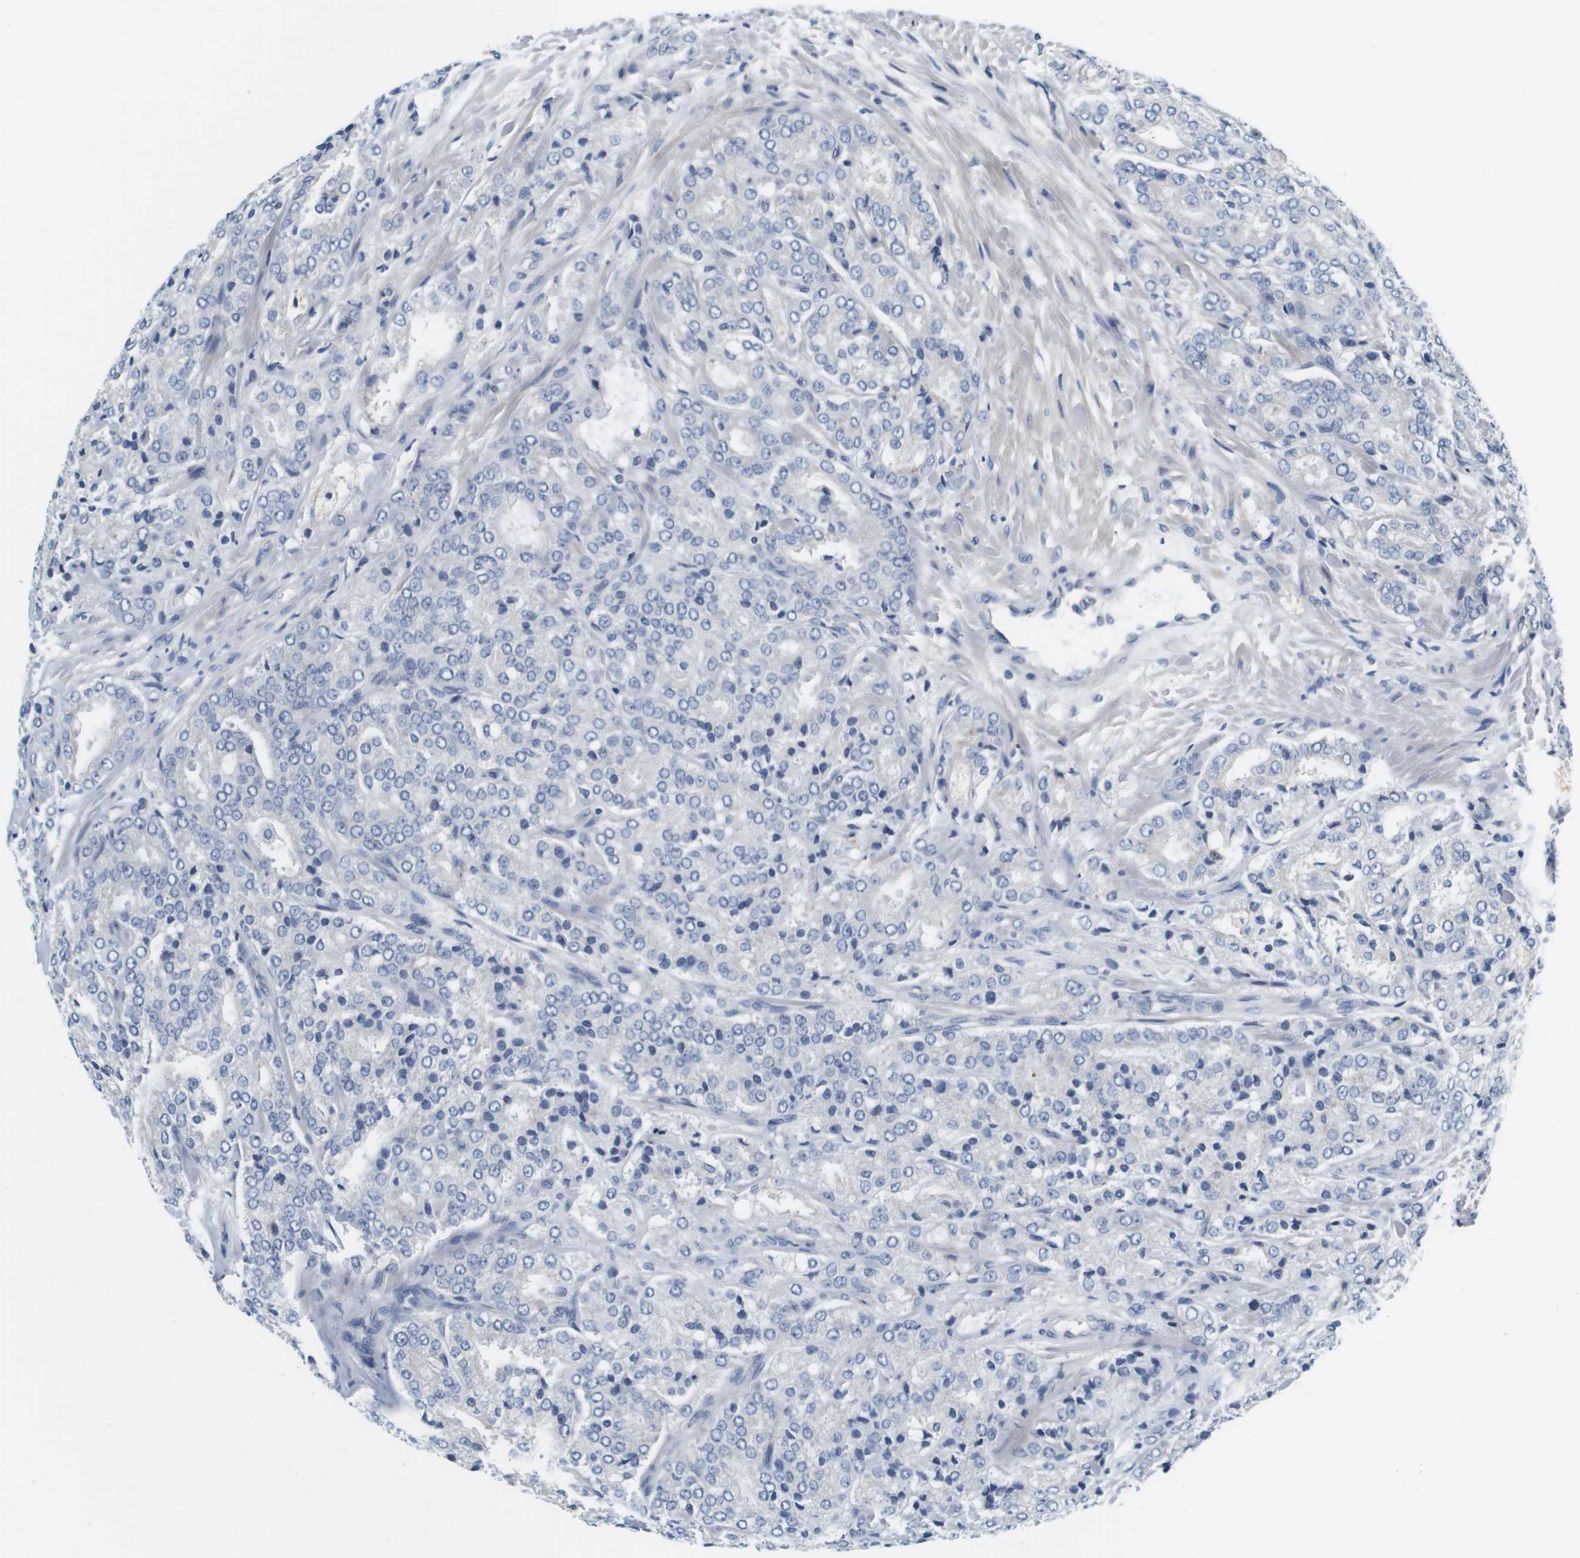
{"staining": {"intensity": "negative", "quantity": "none", "location": "none"}, "tissue": "prostate cancer", "cell_type": "Tumor cells", "image_type": "cancer", "snomed": [{"axis": "morphology", "description": "Adenocarcinoma, High grade"}, {"axis": "topography", "description": "Prostate"}], "caption": "High magnification brightfield microscopy of prostate cancer stained with DAB (3,3'-diaminobenzidine) (brown) and counterstained with hematoxylin (blue): tumor cells show no significant expression. The staining was performed using DAB (3,3'-diaminobenzidine) to visualize the protein expression in brown, while the nuclei were stained in blue with hematoxylin (Magnification: 20x).", "gene": "KCNJ5", "patient": {"sex": "male", "age": 65}}